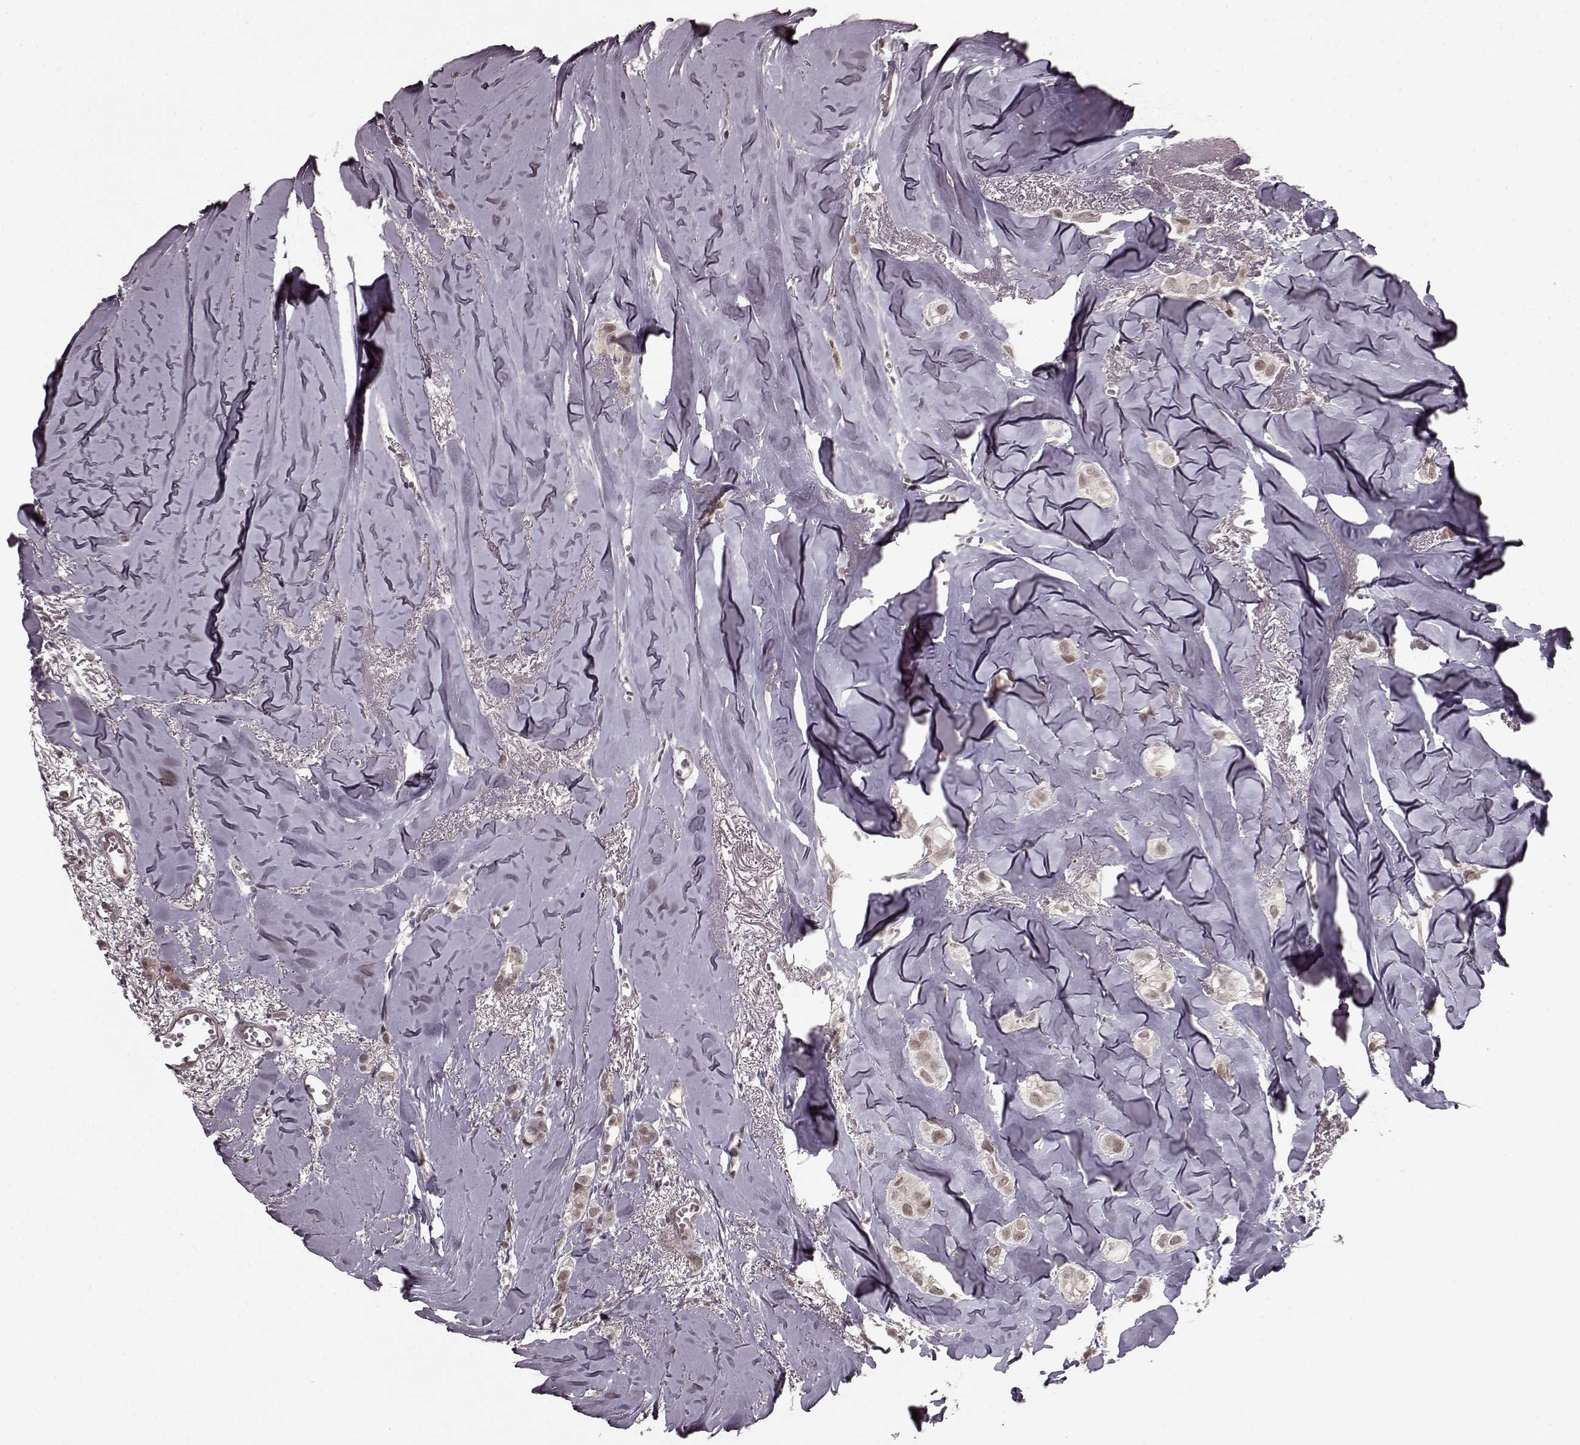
{"staining": {"intensity": "weak", "quantity": ">75%", "location": "cytoplasmic/membranous"}, "tissue": "breast cancer", "cell_type": "Tumor cells", "image_type": "cancer", "snomed": [{"axis": "morphology", "description": "Duct carcinoma"}, {"axis": "topography", "description": "Breast"}], "caption": "An IHC image of tumor tissue is shown. Protein staining in brown labels weak cytoplasmic/membranous positivity in intraductal carcinoma (breast) within tumor cells.", "gene": "PLCB4", "patient": {"sex": "female", "age": 85}}